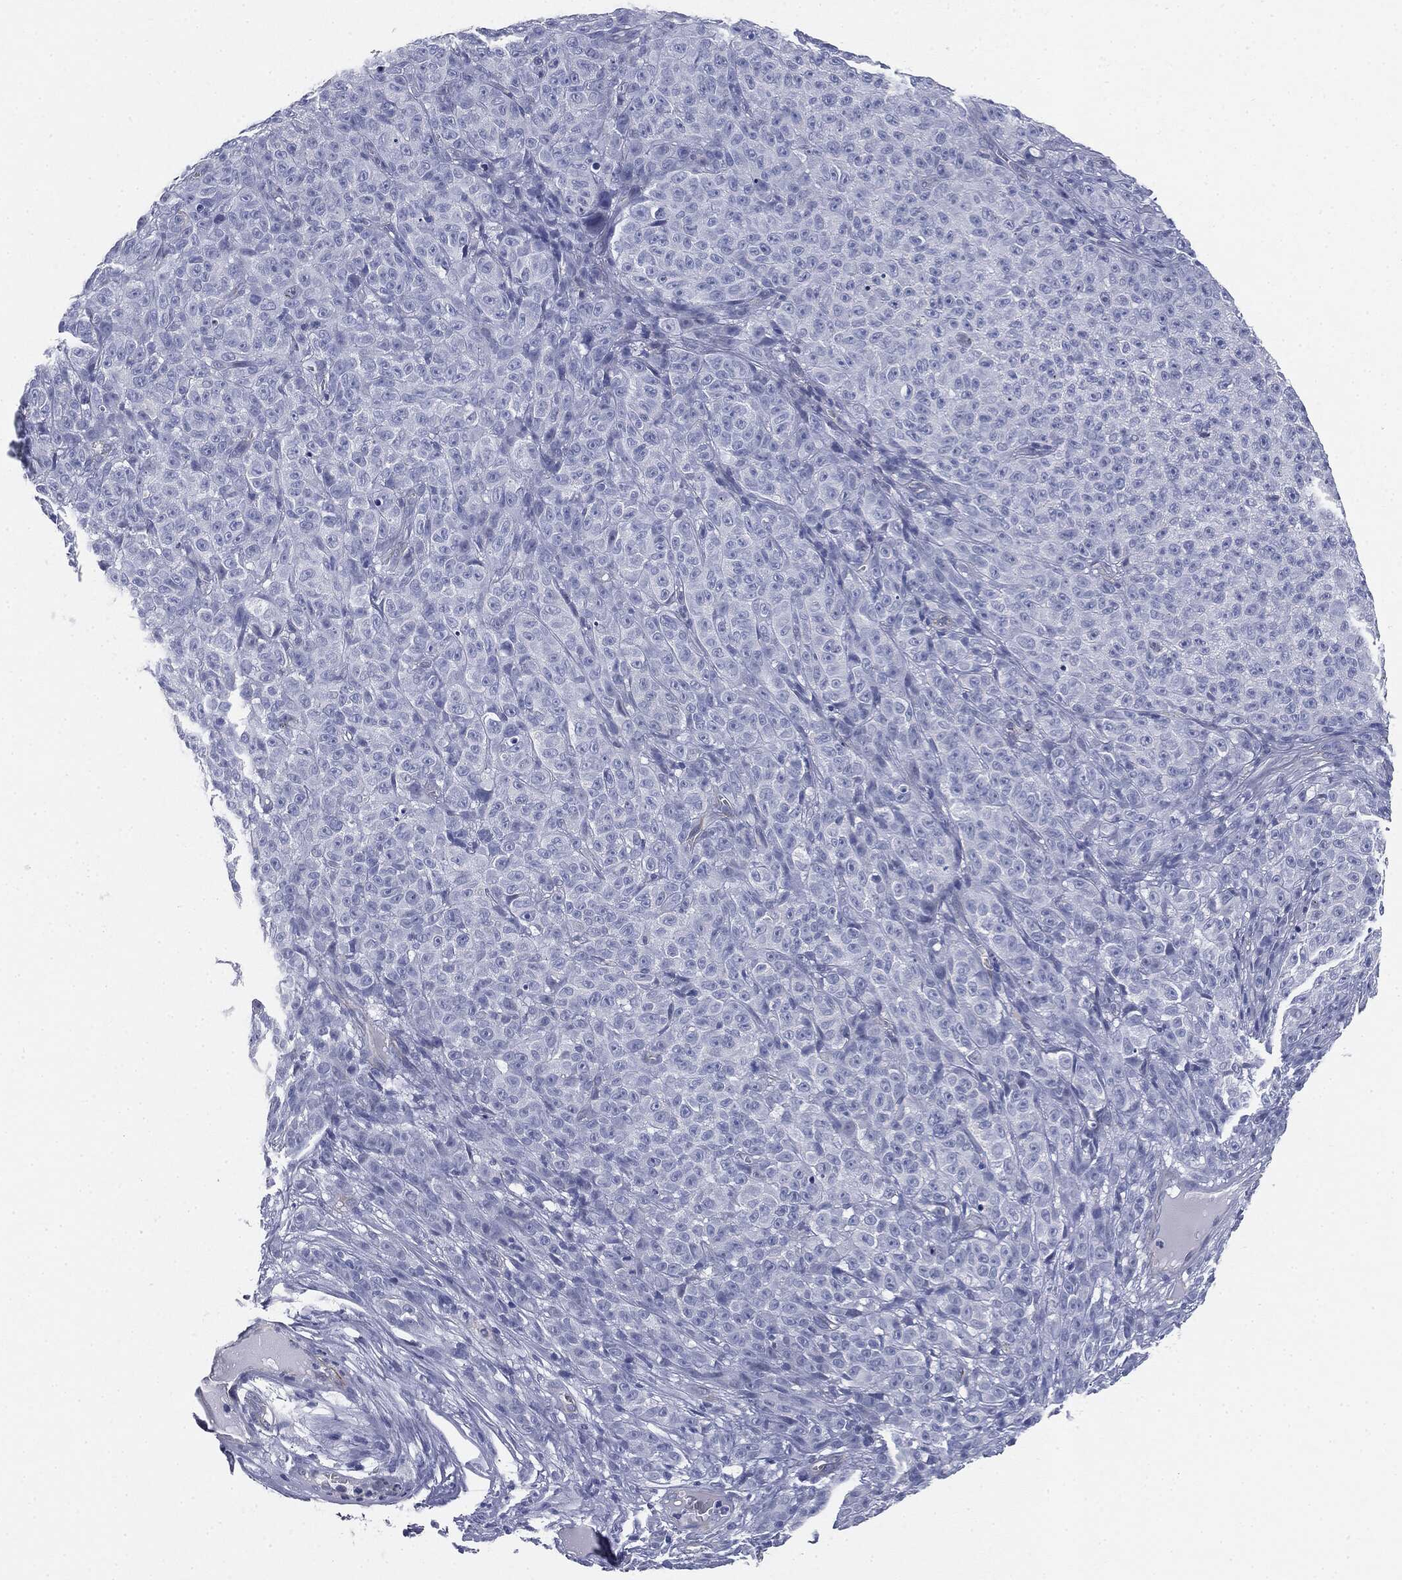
{"staining": {"intensity": "negative", "quantity": "none", "location": "none"}, "tissue": "melanoma", "cell_type": "Tumor cells", "image_type": "cancer", "snomed": [{"axis": "morphology", "description": "Malignant melanoma, NOS"}, {"axis": "topography", "description": "Skin"}], "caption": "The photomicrograph shows no significant staining in tumor cells of malignant melanoma.", "gene": "MUC5AC", "patient": {"sex": "female", "age": 82}}